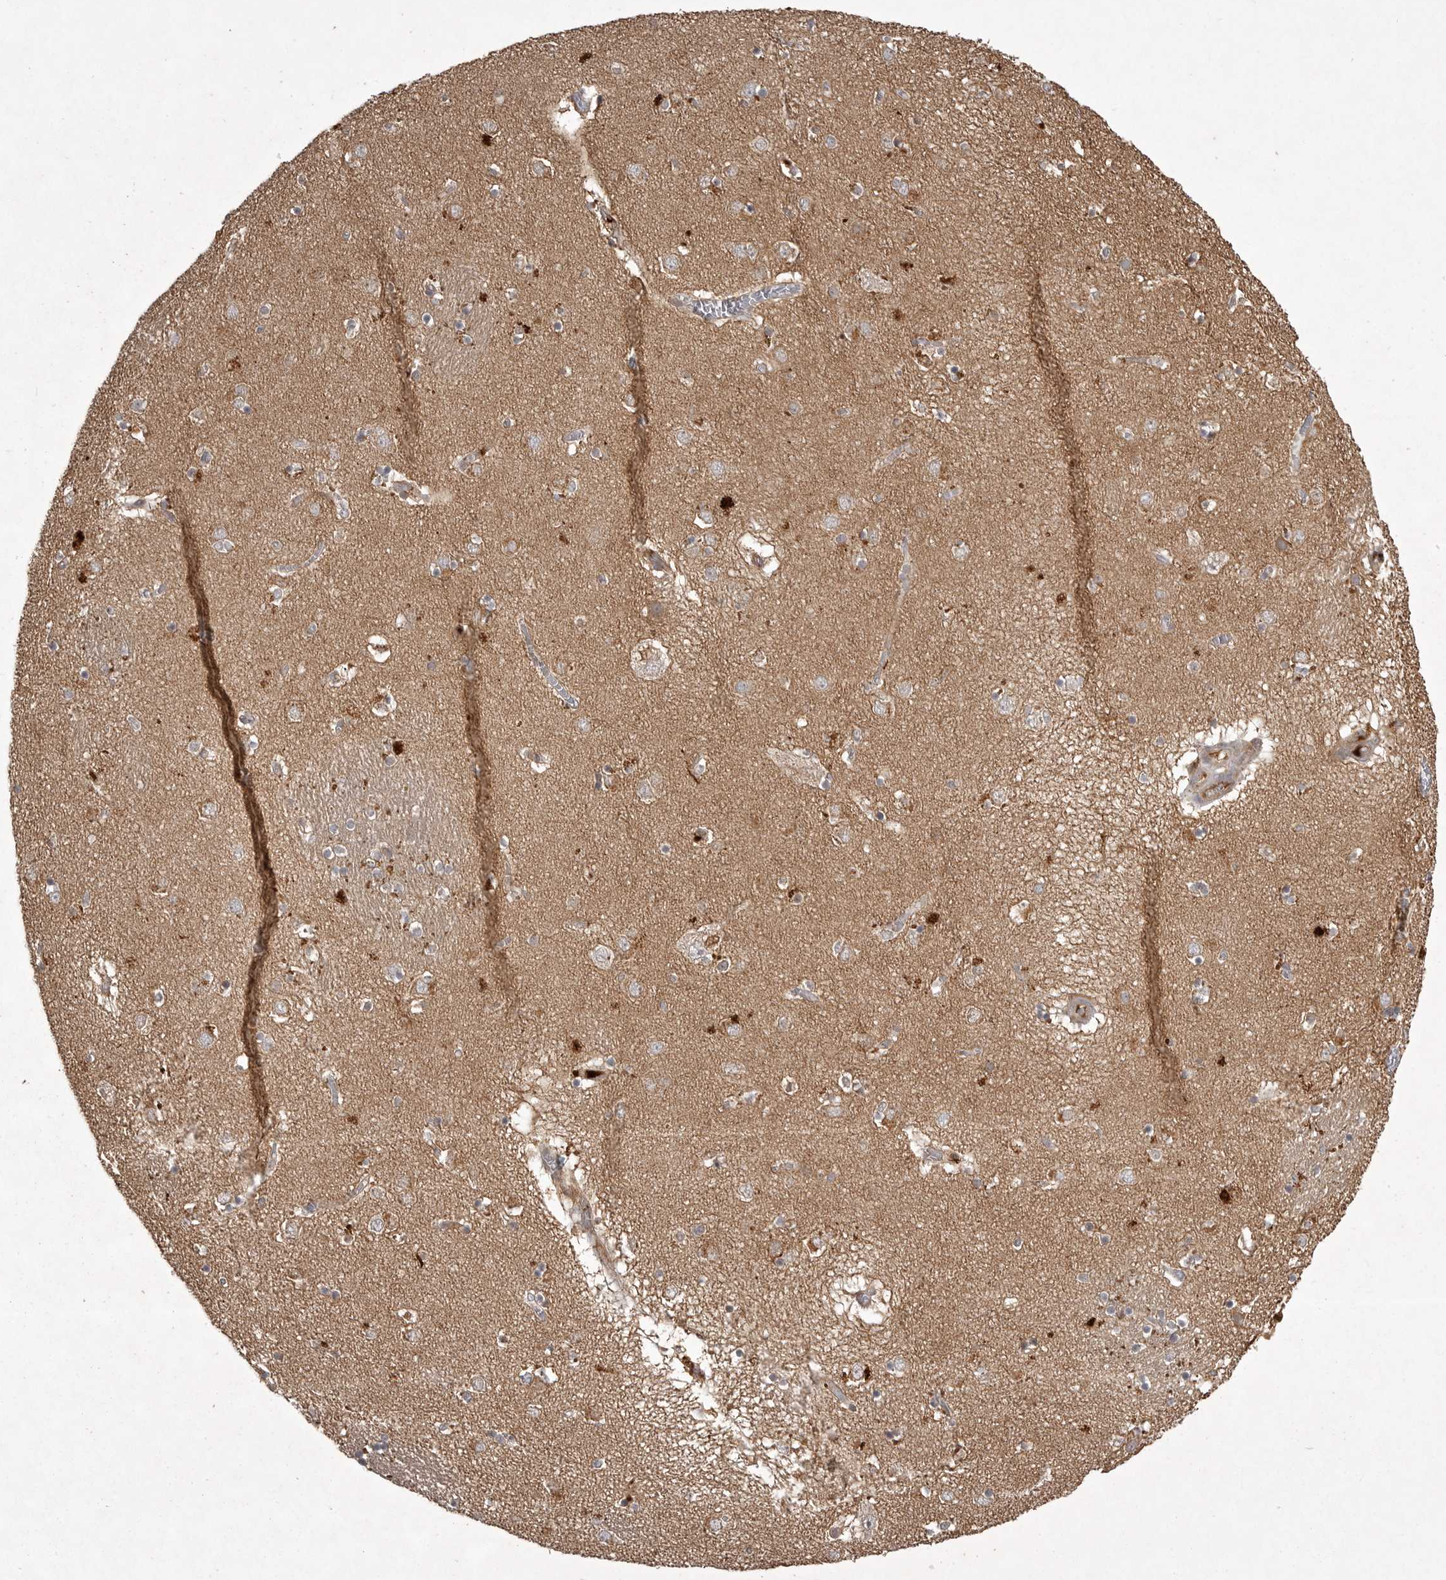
{"staining": {"intensity": "moderate", "quantity": "<25%", "location": "cytoplasmic/membranous"}, "tissue": "caudate", "cell_type": "Glial cells", "image_type": "normal", "snomed": [{"axis": "morphology", "description": "Normal tissue, NOS"}, {"axis": "topography", "description": "Lateral ventricle wall"}], "caption": "Unremarkable caudate was stained to show a protein in brown. There is low levels of moderate cytoplasmic/membranous positivity in approximately <25% of glial cells. (Brightfield microscopy of DAB IHC at high magnification).", "gene": "GPR31", "patient": {"sex": "male", "age": 70}}